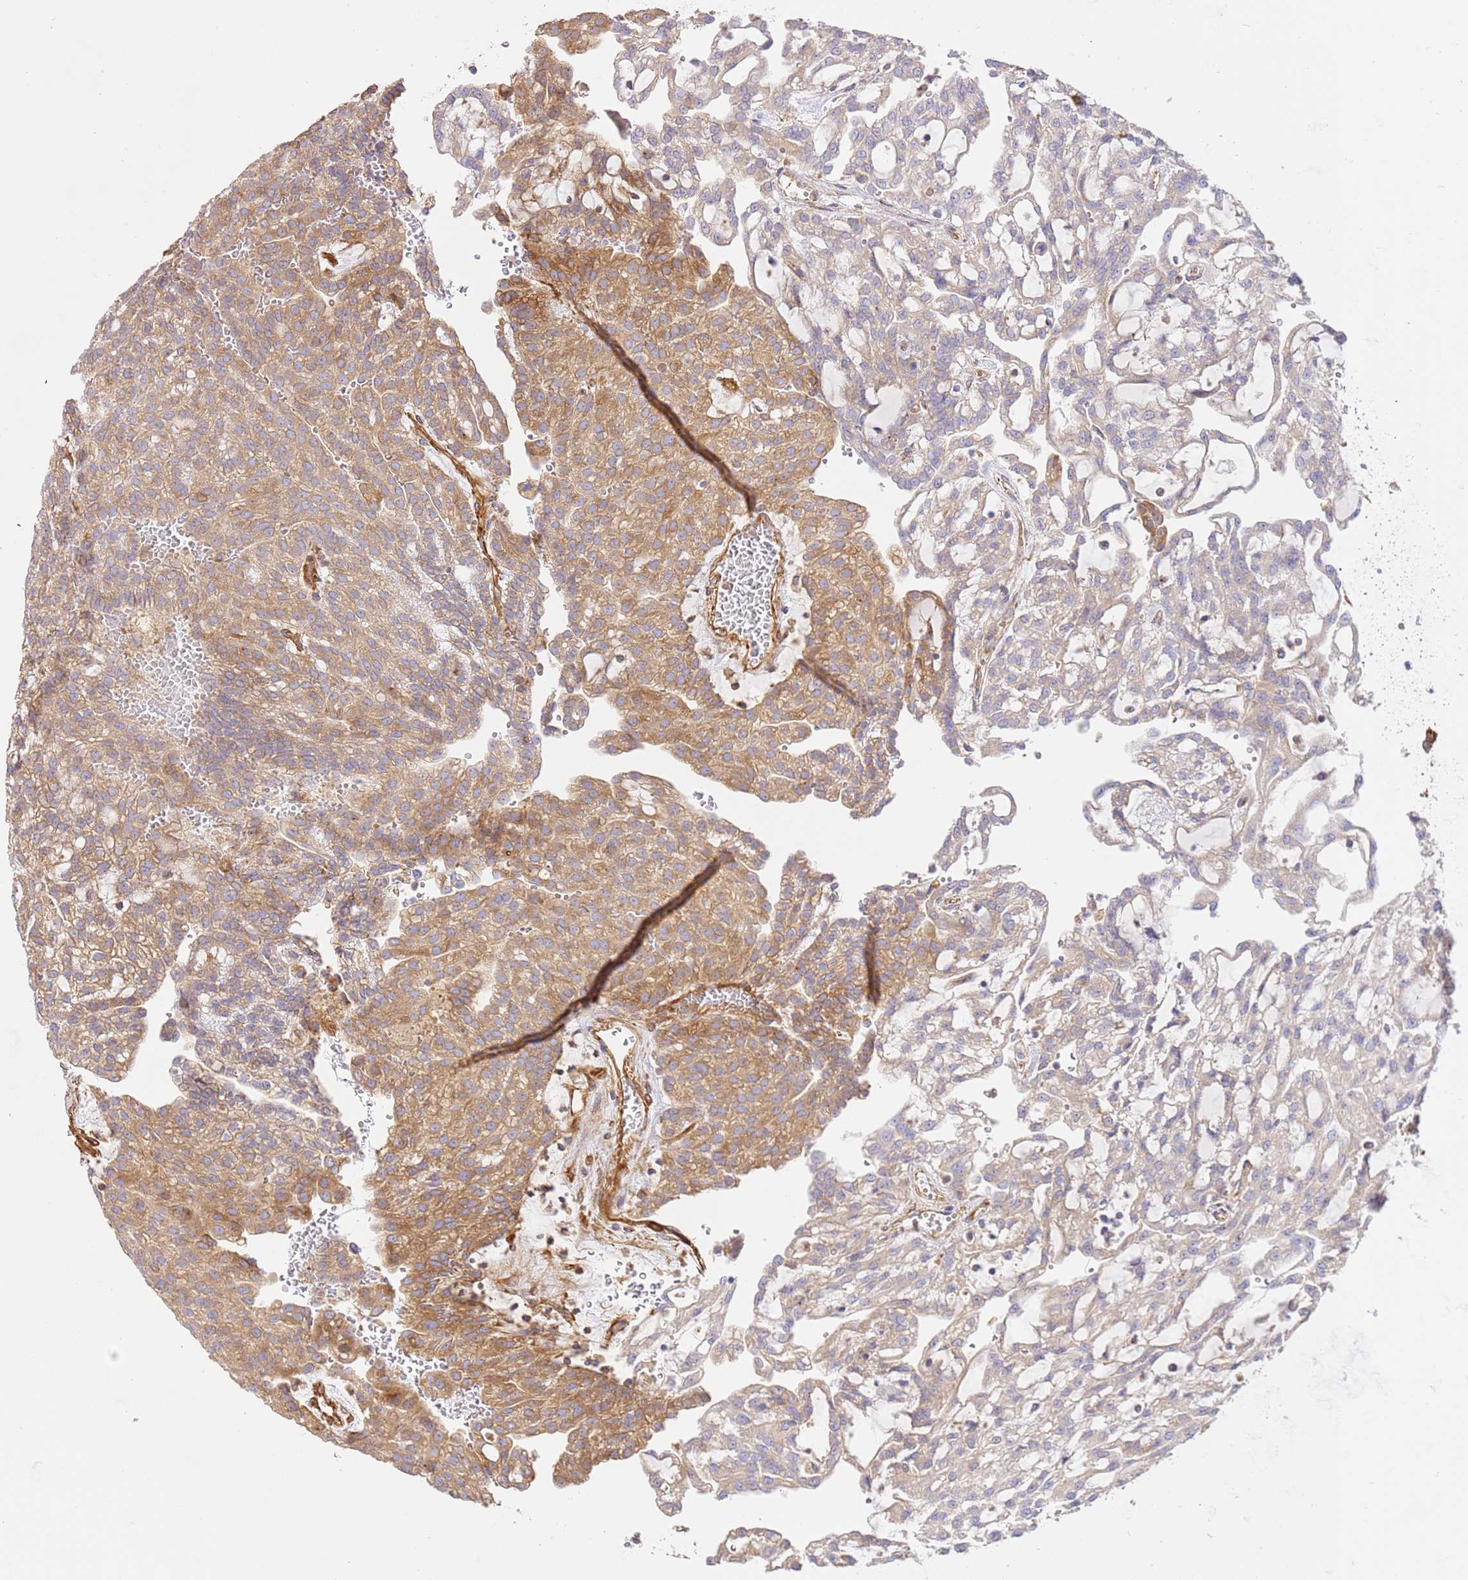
{"staining": {"intensity": "moderate", "quantity": ">75%", "location": "cytoplasmic/membranous"}, "tissue": "renal cancer", "cell_type": "Tumor cells", "image_type": "cancer", "snomed": [{"axis": "morphology", "description": "Adenocarcinoma, NOS"}, {"axis": "topography", "description": "Kidney"}], "caption": "Adenocarcinoma (renal) stained for a protein (brown) shows moderate cytoplasmic/membranous positive expression in approximately >75% of tumor cells.", "gene": "ZBTB39", "patient": {"sex": "male", "age": 63}}